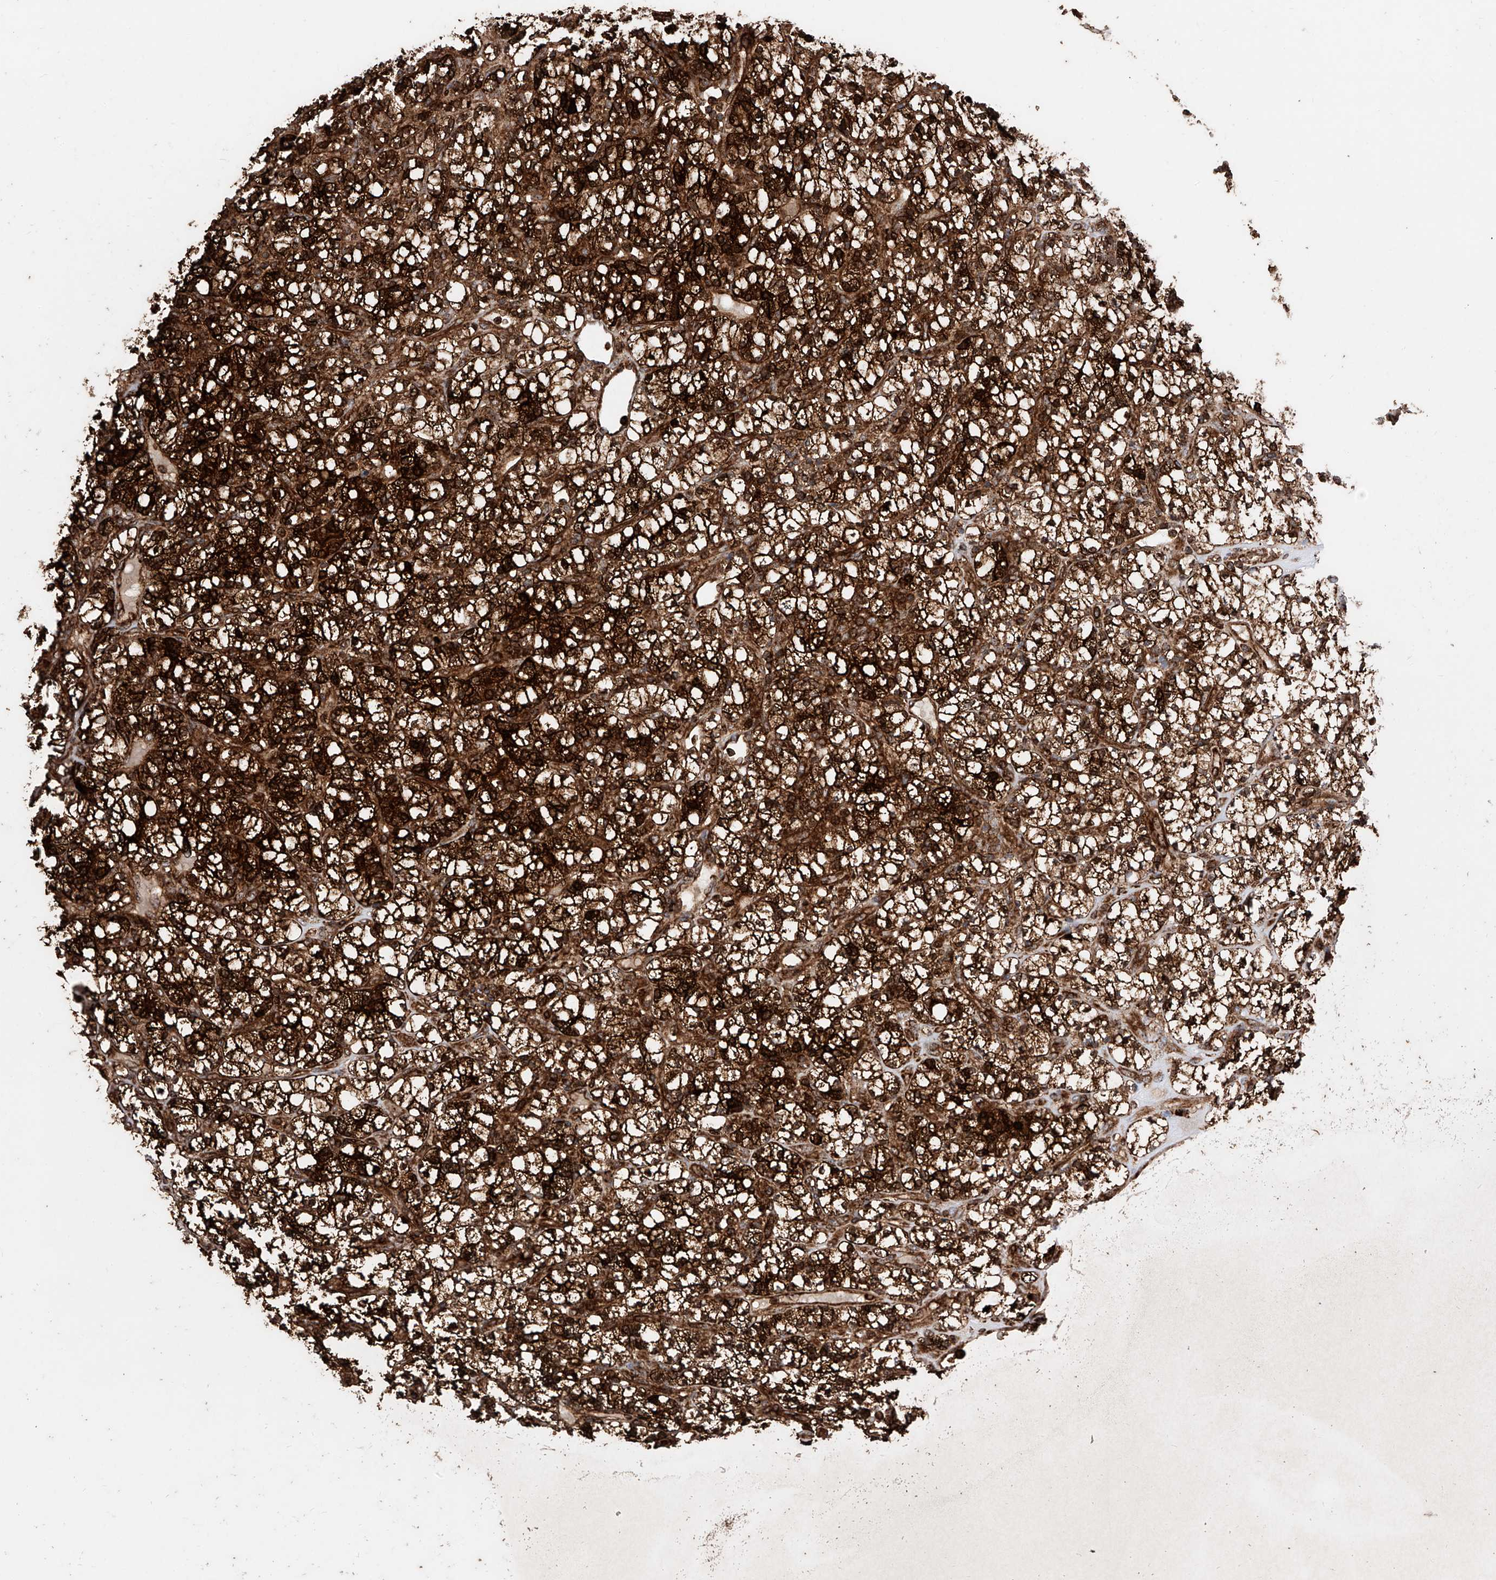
{"staining": {"intensity": "strong", "quantity": ">75%", "location": "cytoplasmic/membranous"}, "tissue": "renal cancer", "cell_type": "Tumor cells", "image_type": "cancer", "snomed": [{"axis": "morphology", "description": "Adenocarcinoma, NOS"}, {"axis": "topography", "description": "Kidney"}], "caption": "Adenocarcinoma (renal) stained for a protein (brown) reveals strong cytoplasmic/membranous positive expression in approximately >75% of tumor cells.", "gene": "PISD", "patient": {"sex": "male", "age": 77}}